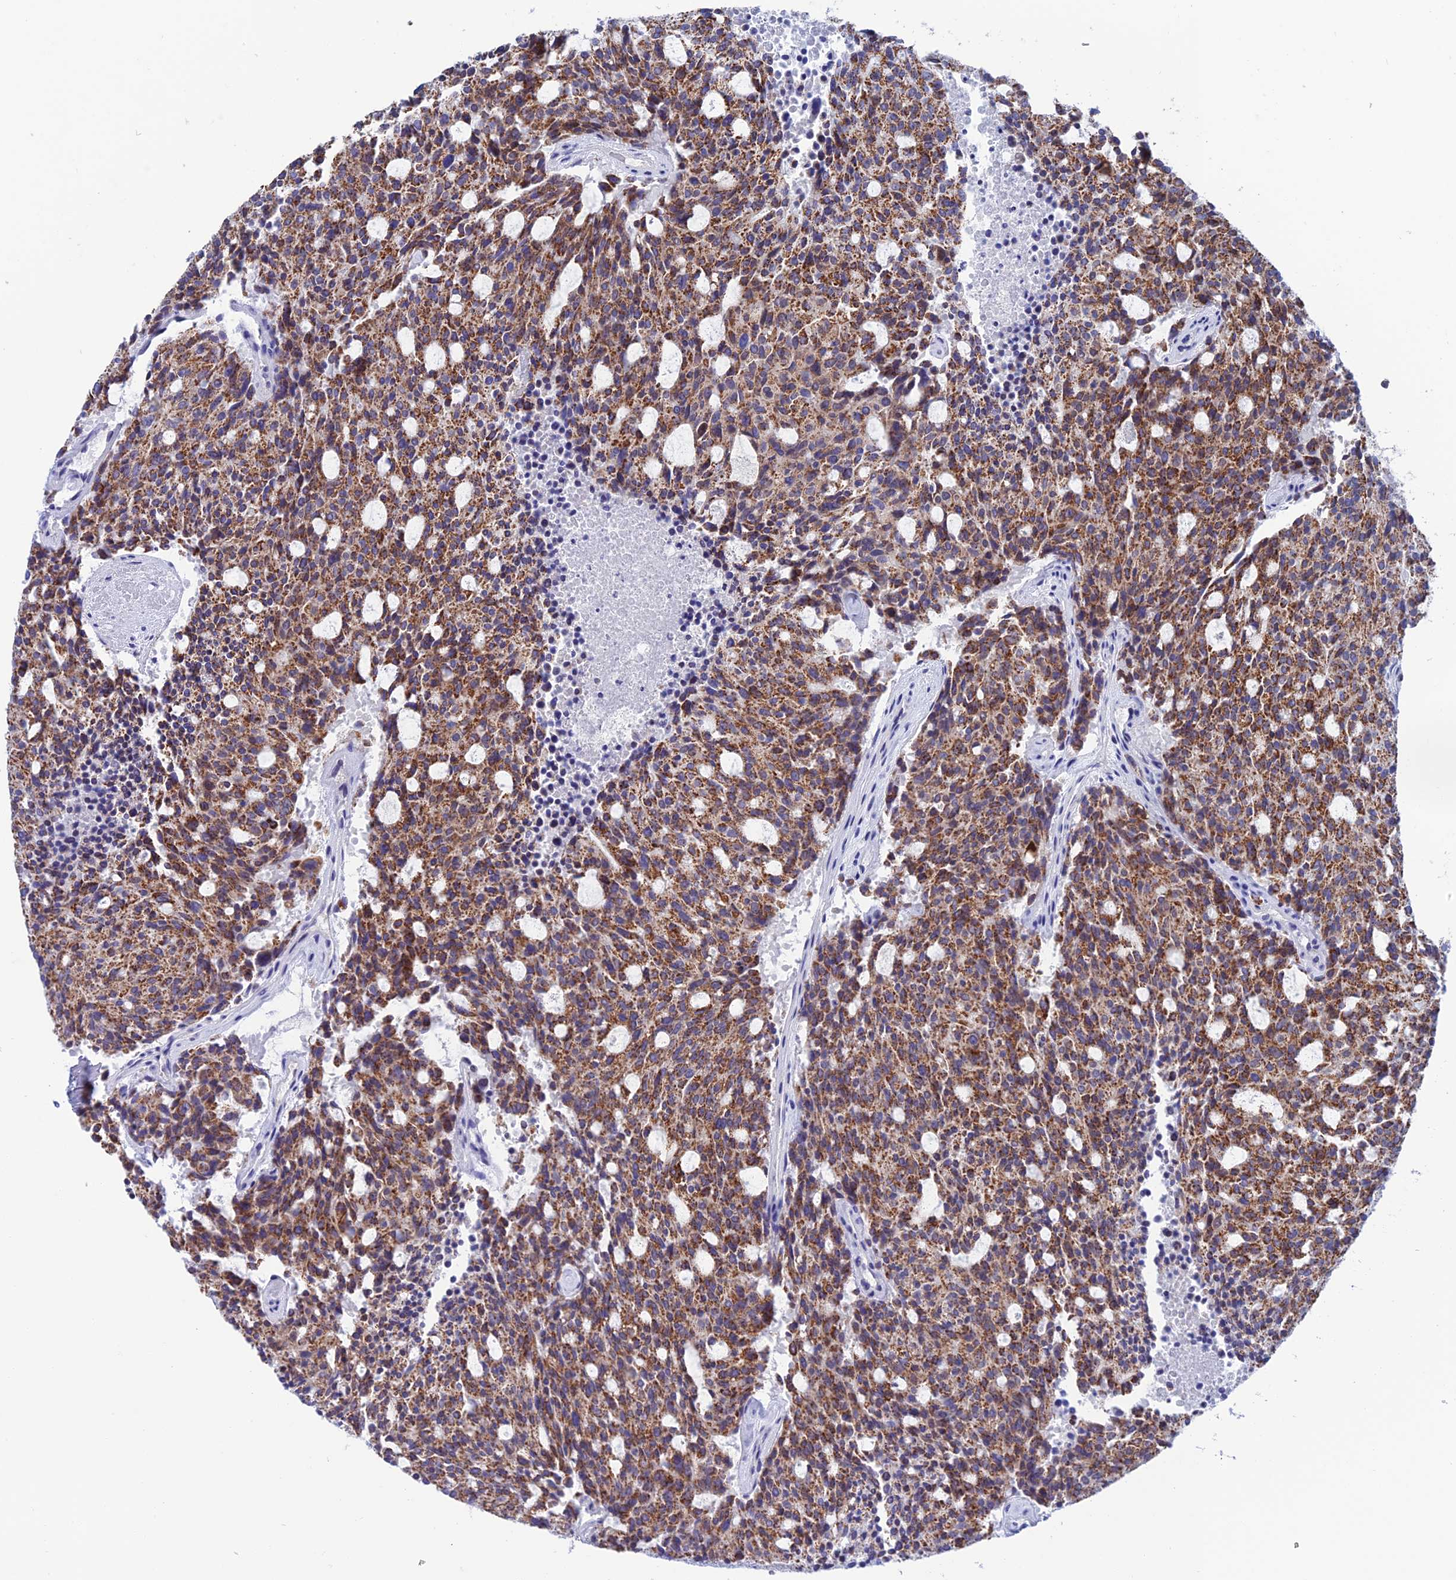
{"staining": {"intensity": "moderate", "quantity": ">75%", "location": "cytoplasmic/membranous"}, "tissue": "carcinoid", "cell_type": "Tumor cells", "image_type": "cancer", "snomed": [{"axis": "morphology", "description": "Carcinoid, malignant, NOS"}, {"axis": "topography", "description": "Pancreas"}], "caption": "Tumor cells demonstrate medium levels of moderate cytoplasmic/membranous staining in approximately >75% of cells in carcinoid.", "gene": "NXPE4", "patient": {"sex": "female", "age": 54}}